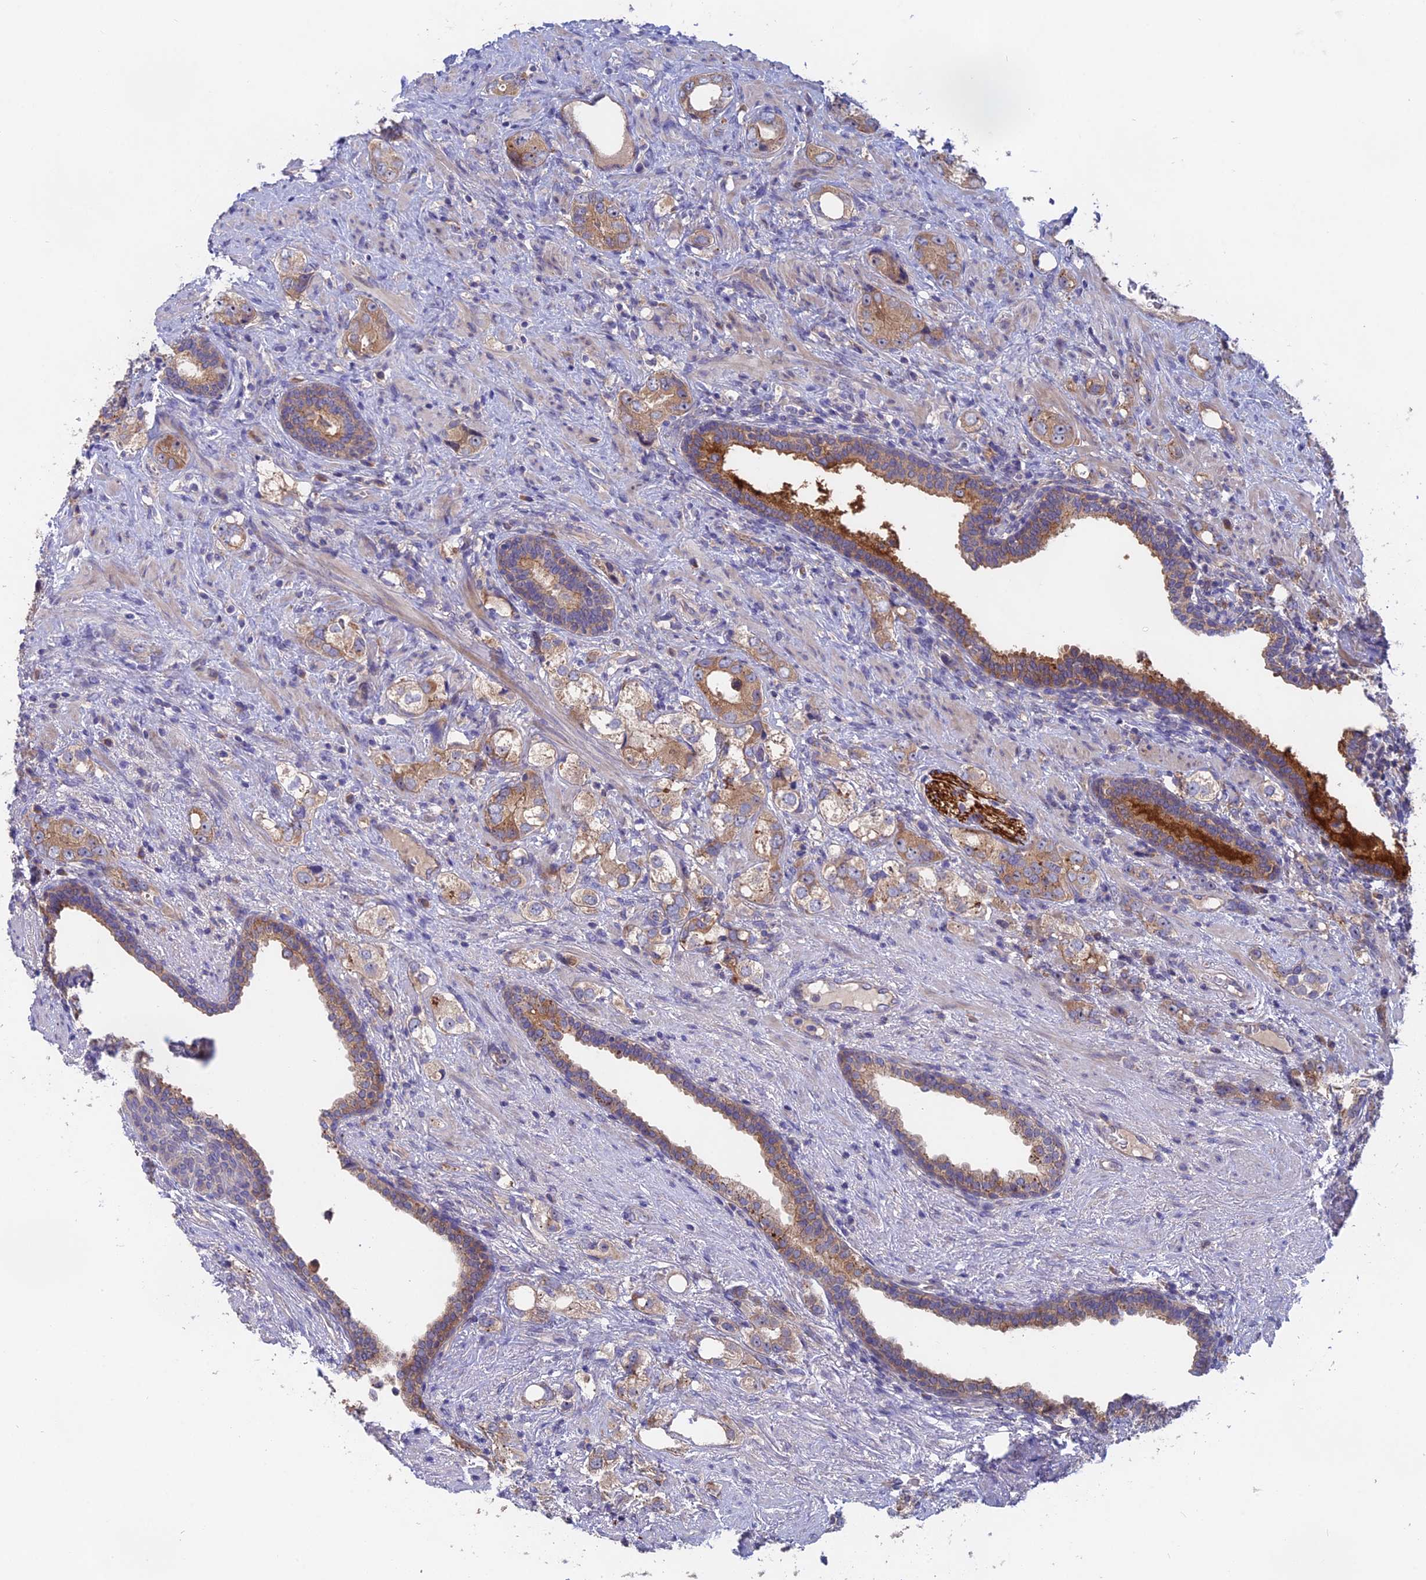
{"staining": {"intensity": "moderate", "quantity": ">75%", "location": "cytoplasmic/membranous"}, "tissue": "prostate cancer", "cell_type": "Tumor cells", "image_type": "cancer", "snomed": [{"axis": "morphology", "description": "Adenocarcinoma, High grade"}, {"axis": "topography", "description": "Prostate"}], "caption": "Tumor cells exhibit medium levels of moderate cytoplasmic/membranous expression in about >75% of cells in human adenocarcinoma (high-grade) (prostate).", "gene": "TENT4B", "patient": {"sex": "male", "age": 63}}